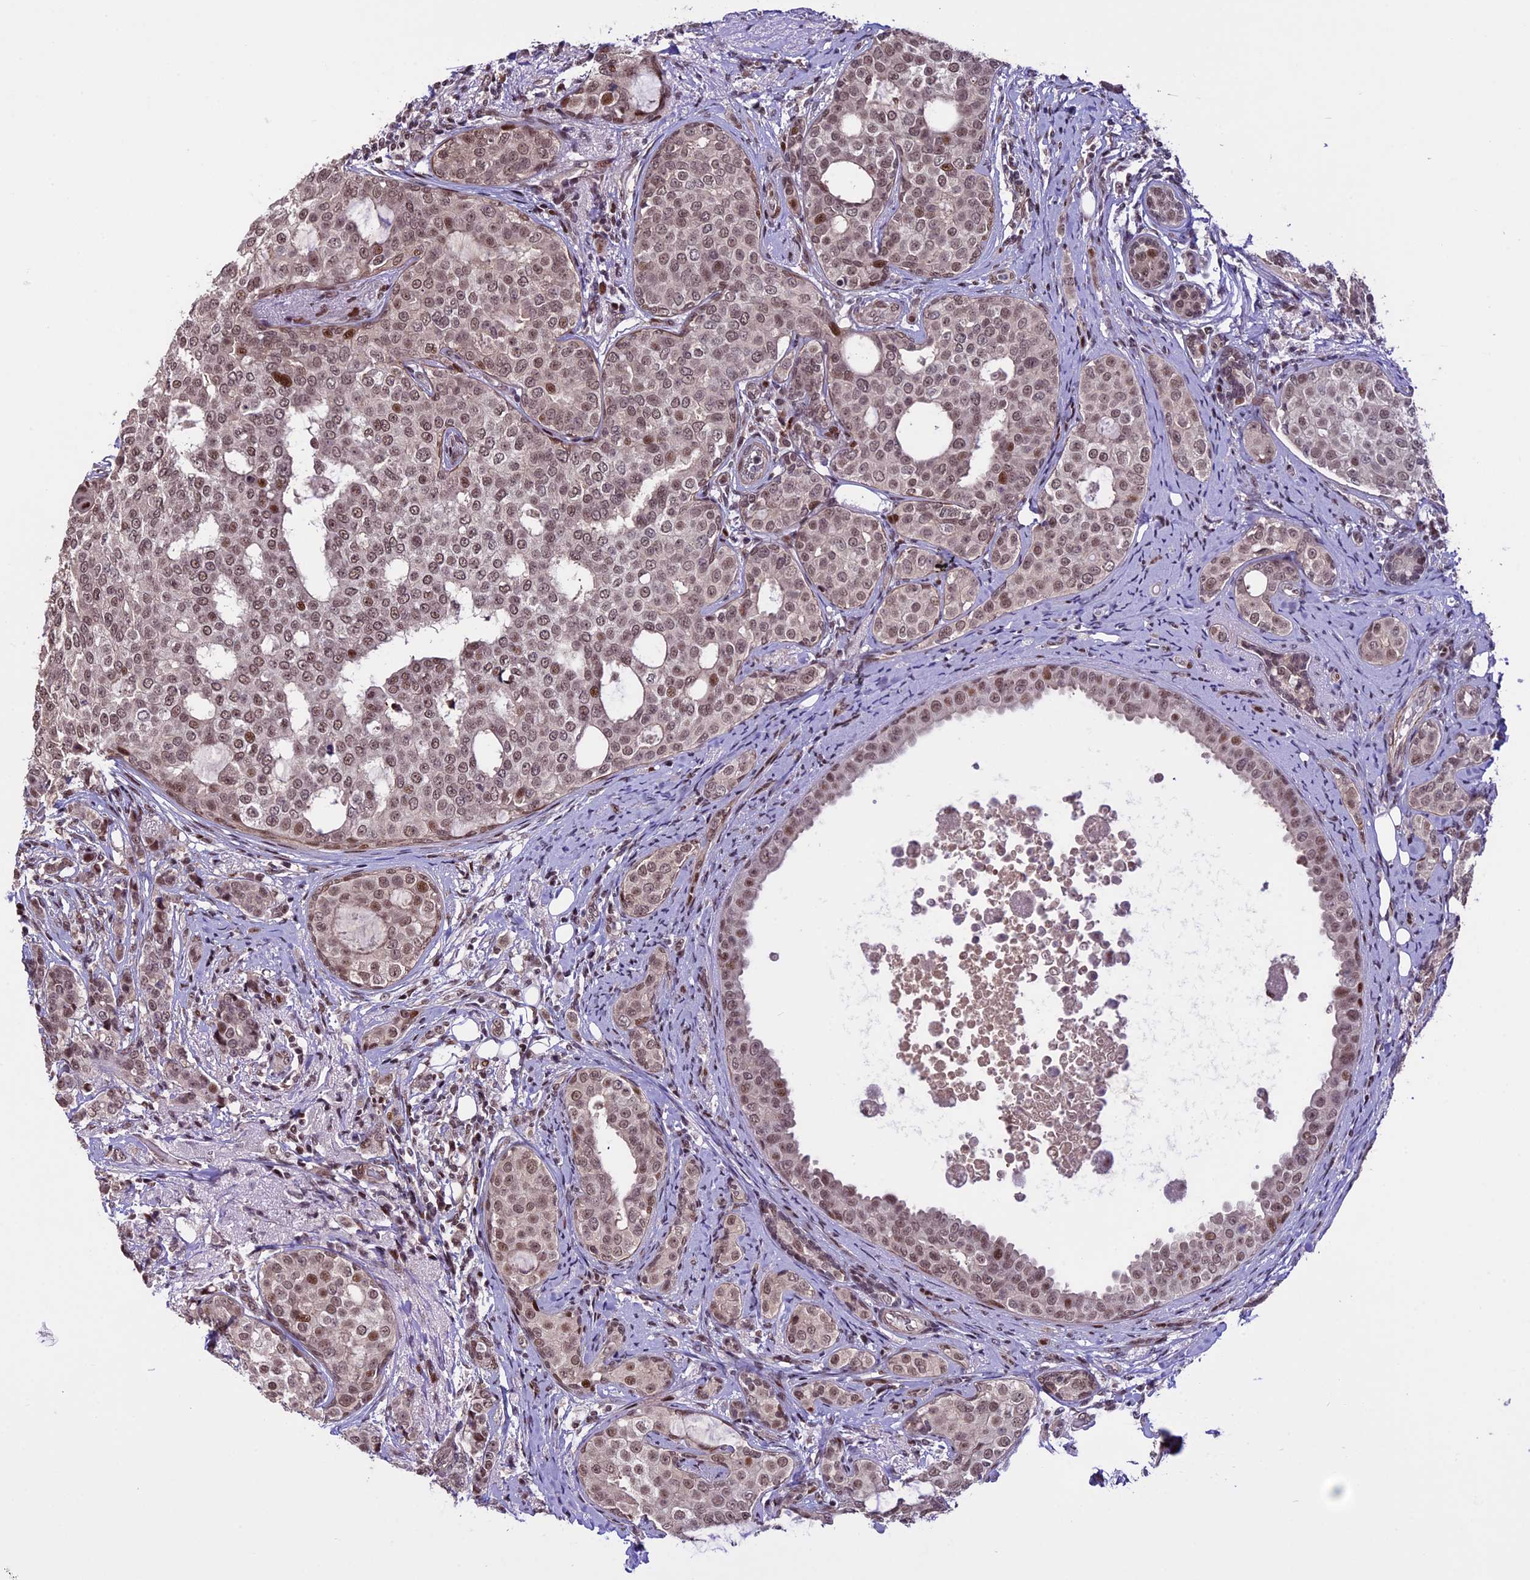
{"staining": {"intensity": "weak", "quantity": ">75%", "location": "nuclear"}, "tissue": "breast cancer", "cell_type": "Tumor cells", "image_type": "cancer", "snomed": [{"axis": "morphology", "description": "Lobular carcinoma"}, {"axis": "topography", "description": "Breast"}], "caption": "Immunohistochemical staining of breast lobular carcinoma demonstrates weak nuclear protein staining in approximately >75% of tumor cells.", "gene": "TCP11L2", "patient": {"sex": "female", "age": 51}}